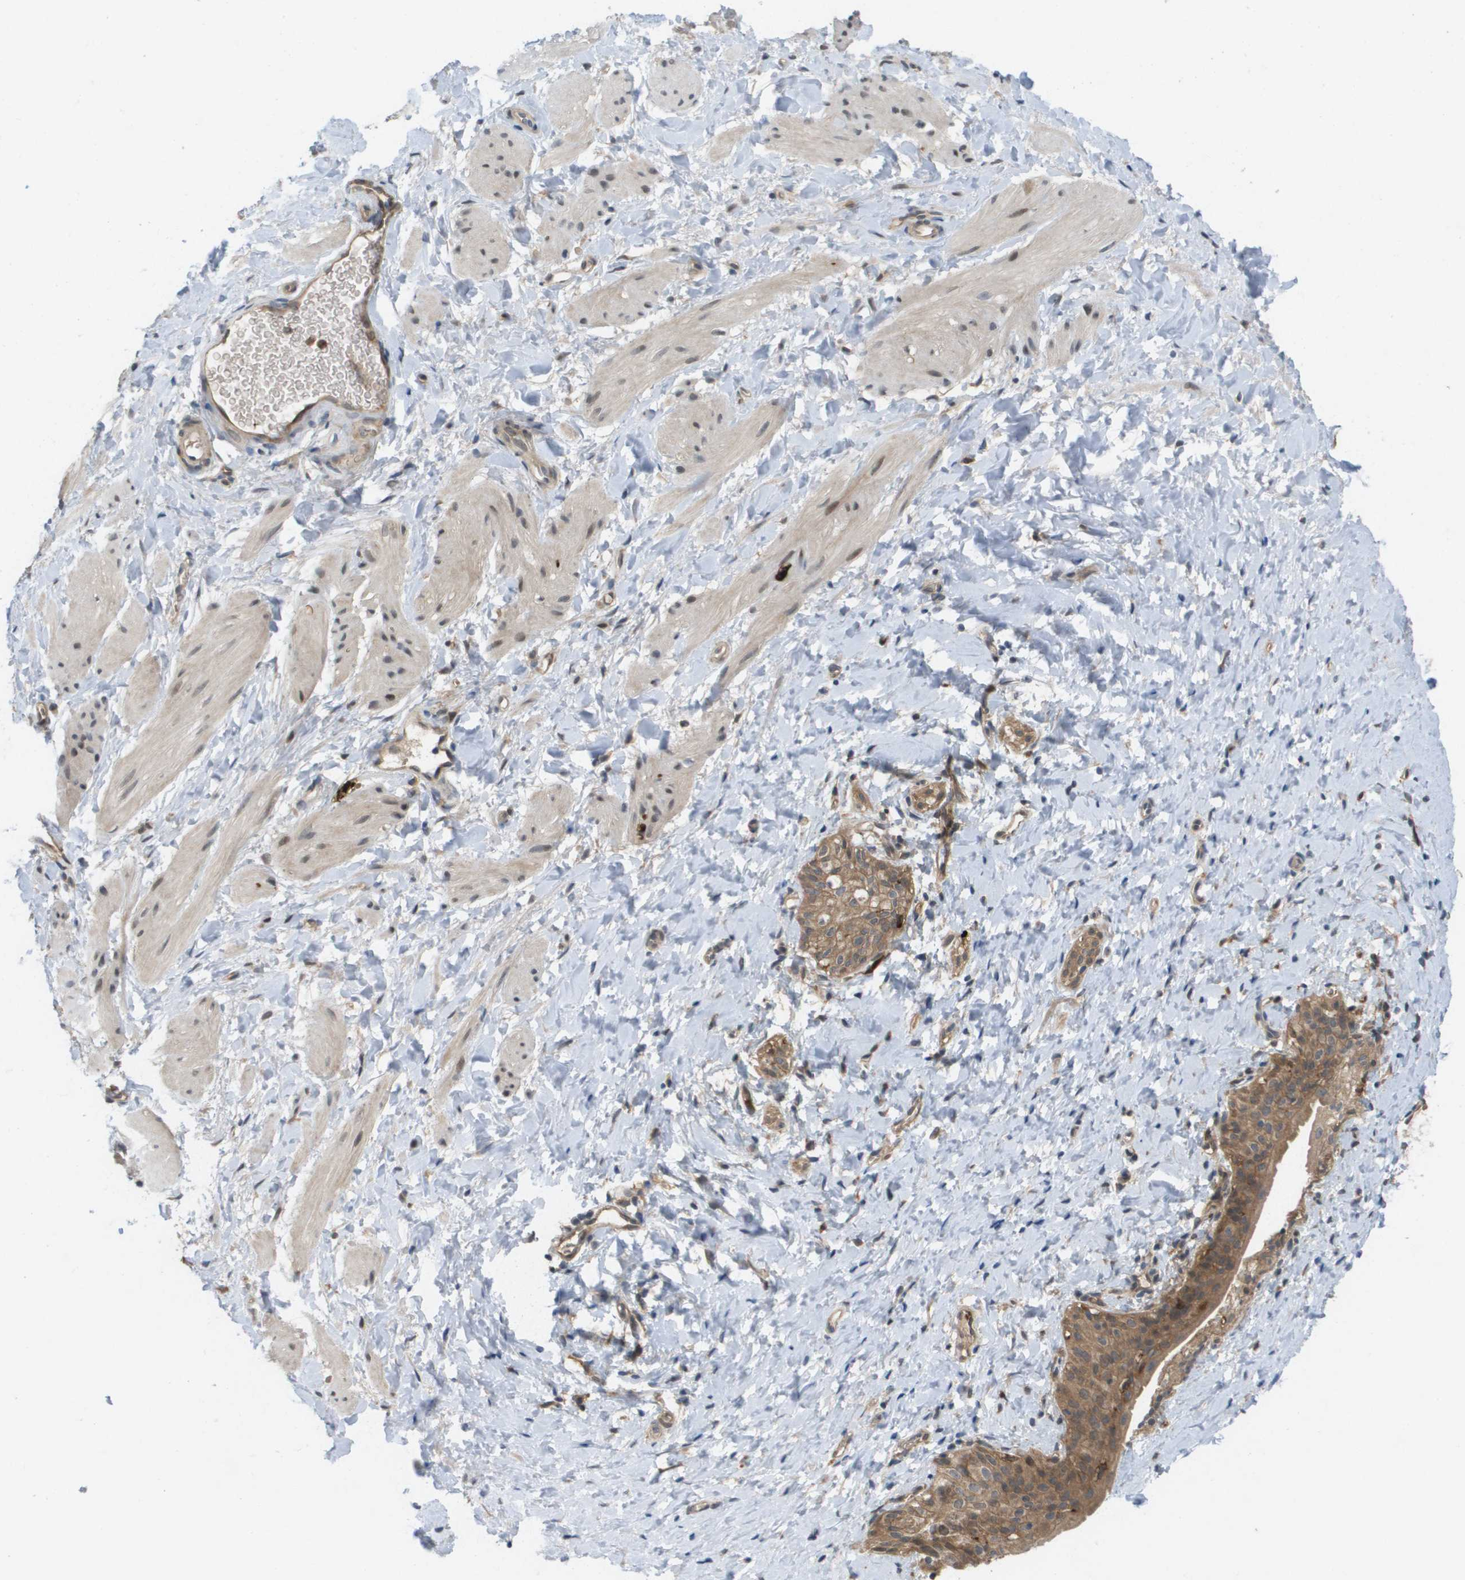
{"staining": {"intensity": "weak", "quantity": "25%-75%", "location": "cytoplasmic/membranous"}, "tissue": "smooth muscle", "cell_type": "Smooth muscle cells", "image_type": "normal", "snomed": [{"axis": "morphology", "description": "Normal tissue, NOS"}, {"axis": "topography", "description": "Smooth muscle"}], "caption": "IHC of unremarkable smooth muscle displays low levels of weak cytoplasmic/membranous positivity in about 25%-75% of smooth muscle cells. The staining was performed using DAB (3,3'-diaminobenzidine), with brown indicating positive protein expression. Nuclei are stained blue with hematoxylin.", "gene": "PALD1", "patient": {"sex": "male", "age": 16}}